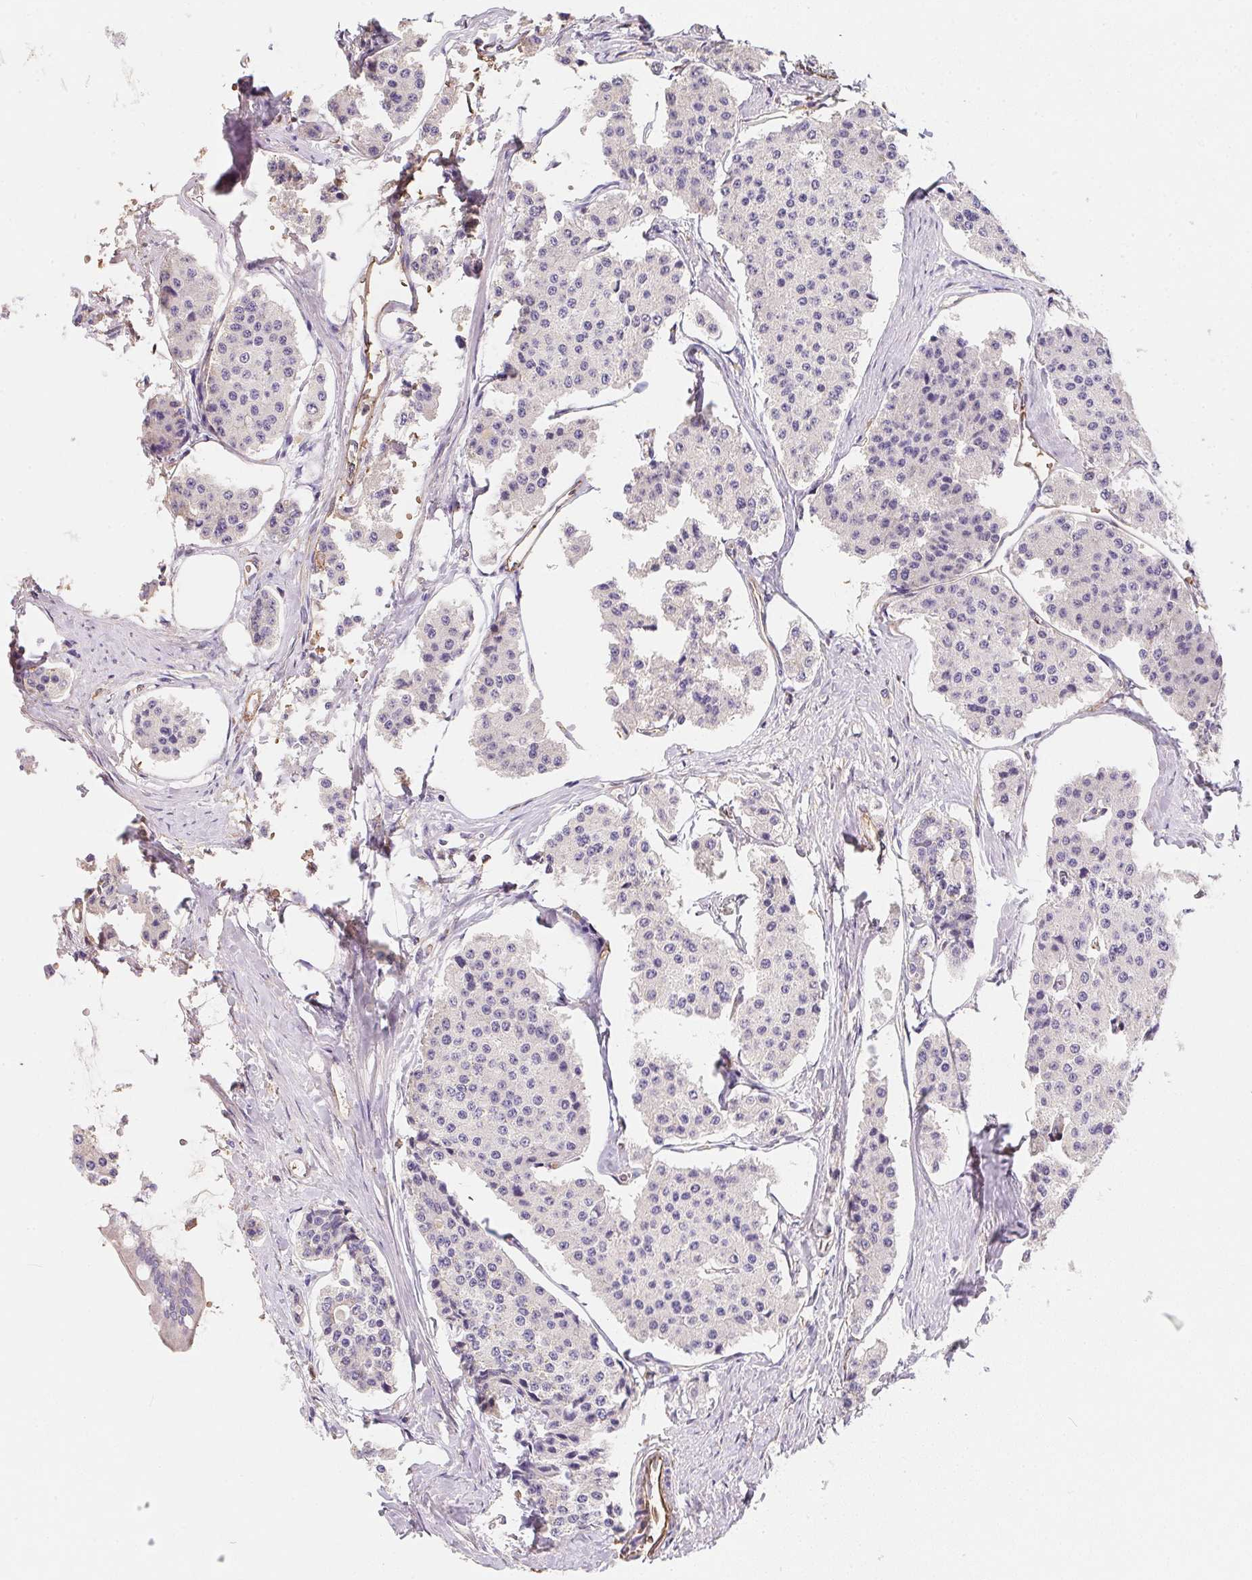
{"staining": {"intensity": "negative", "quantity": "none", "location": "none"}, "tissue": "carcinoid", "cell_type": "Tumor cells", "image_type": "cancer", "snomed": [{"axis": "morphology", "description": "Carcinoid, malignant, NOS"}, {"axis": "topography", "description": "Small intestine"}], "caption": "High power microscopy histopathology image of an IHC micrograph of carcinoid, revealing no significant positivity in tumor cells. (DAB immunohistochemistry (IHC) visualized using brightfield microscopy, high magnification).", "gene": "TBKBP1", "patient": {"sex": "female", "age": 65}}